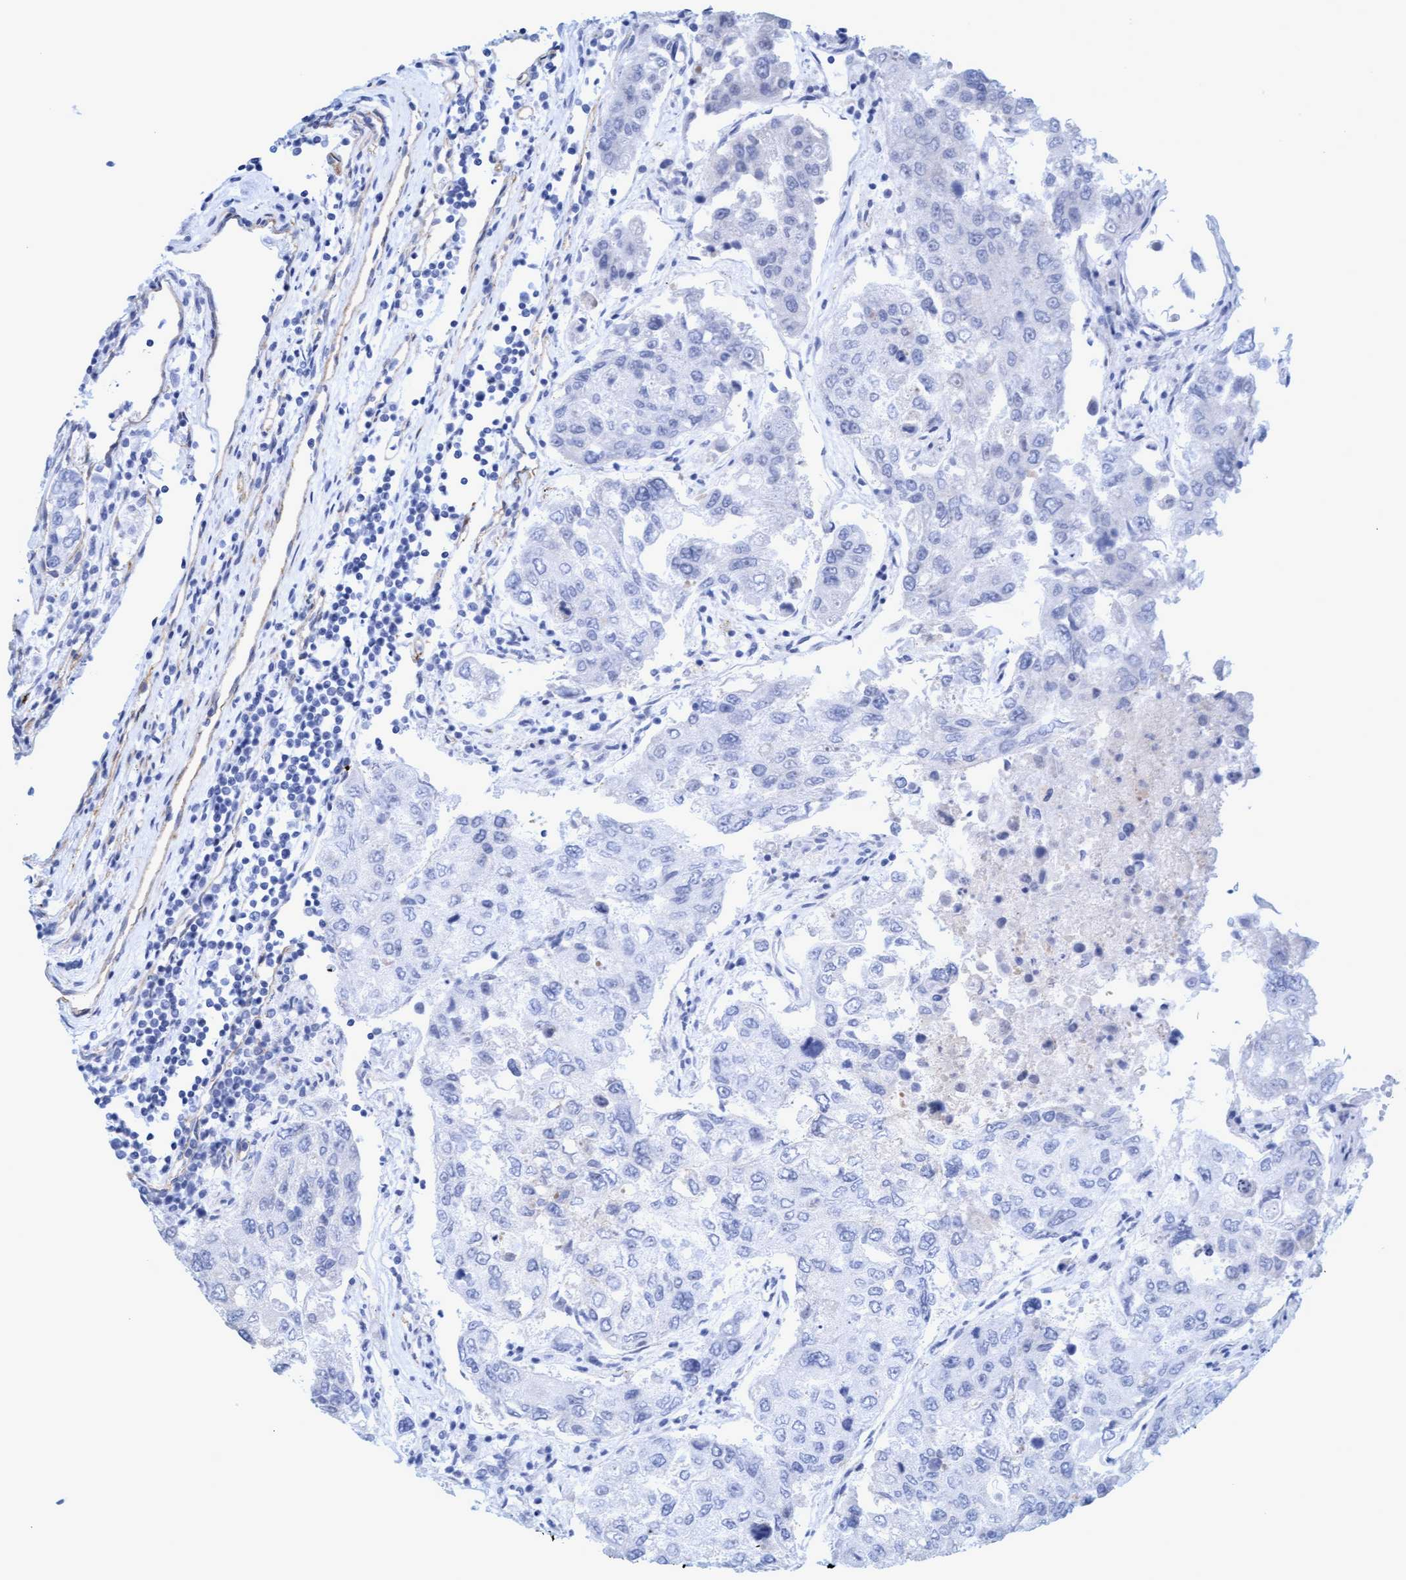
{"staining": {"intensity": "negative", "quantity": "none", "location": "none"}, "tissue": "urothelial cancer", "cell_type": "Tumor cells", "image_type": "cancer", "snomed": [{"axis": "morphology", "description": "Urothelial carcinoma, High grade"}, {"axis": "topography", "description": "Lymph node"}, {"axis": "topography", "description": "Urinary bladder"}], "caption": "High power microscopy micrograph of an immunohistochemistry (IHC) micrograph of high-grade urothelial carcinoma, revealing no significant staining in tumor cells.", "gene": "MTFR1", "patient": {"sex": "male", "age": 51}}